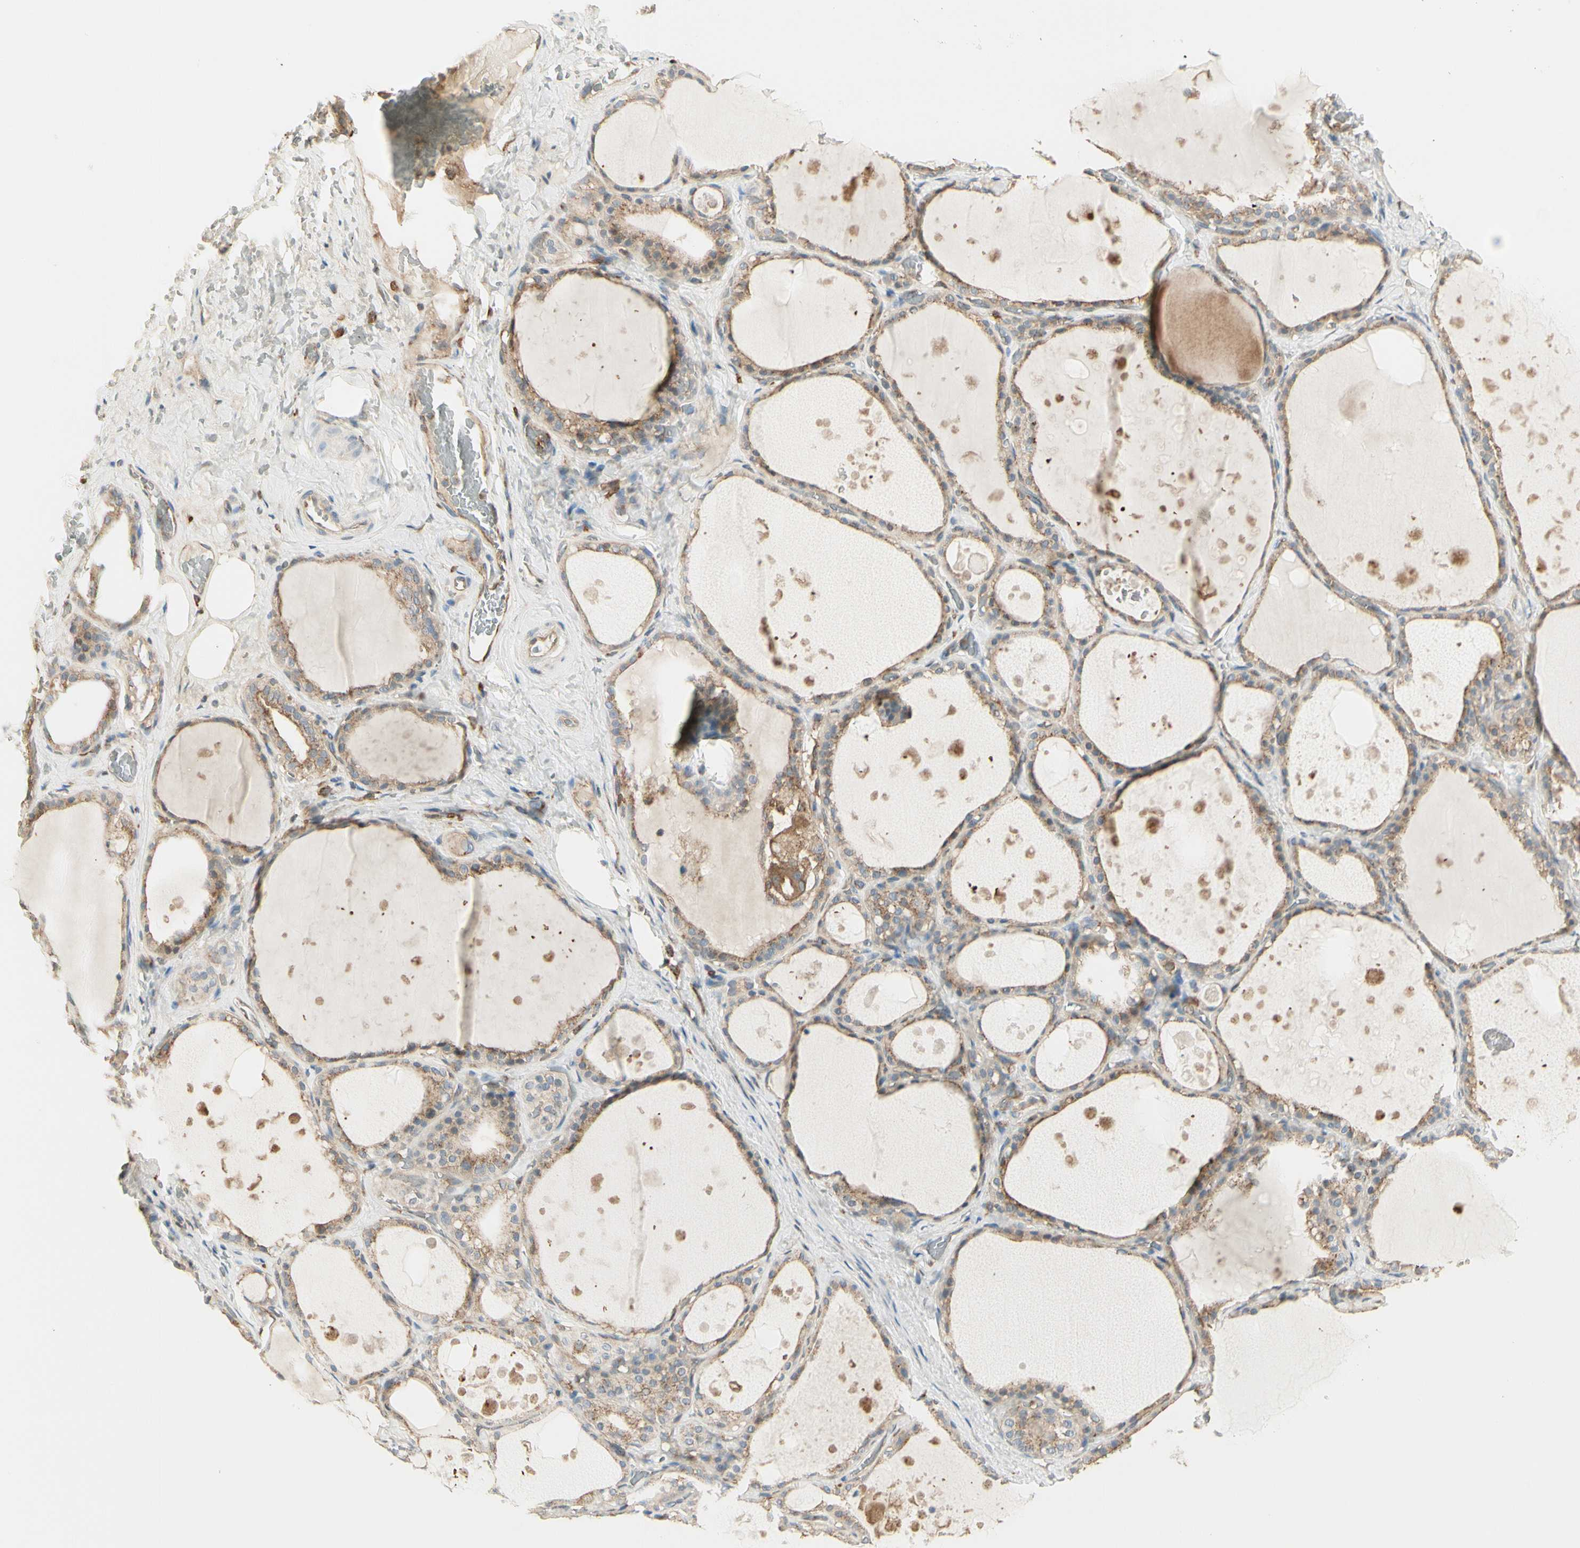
{"staining": {"intensity": "moderate", "quantity": ">75%", "location": "cytoplasmic/membranous"}, "tissue": "thyroid gland", "cell_type": "Glandular cells", "image_type": "normal", "snomed": [{"axis": "morphology", "description": "Normal tissue, NOS"}, {"axis": "topography", "description": "Thyroid gland"}], "caption": "Protein staining of normal thyroid gland exhibits moderate cytoplasmic/membranous staining in approximately >75% of glandular cells.", "gene": "AGFG1", "patient": {"sex": "male", "age": 61}}